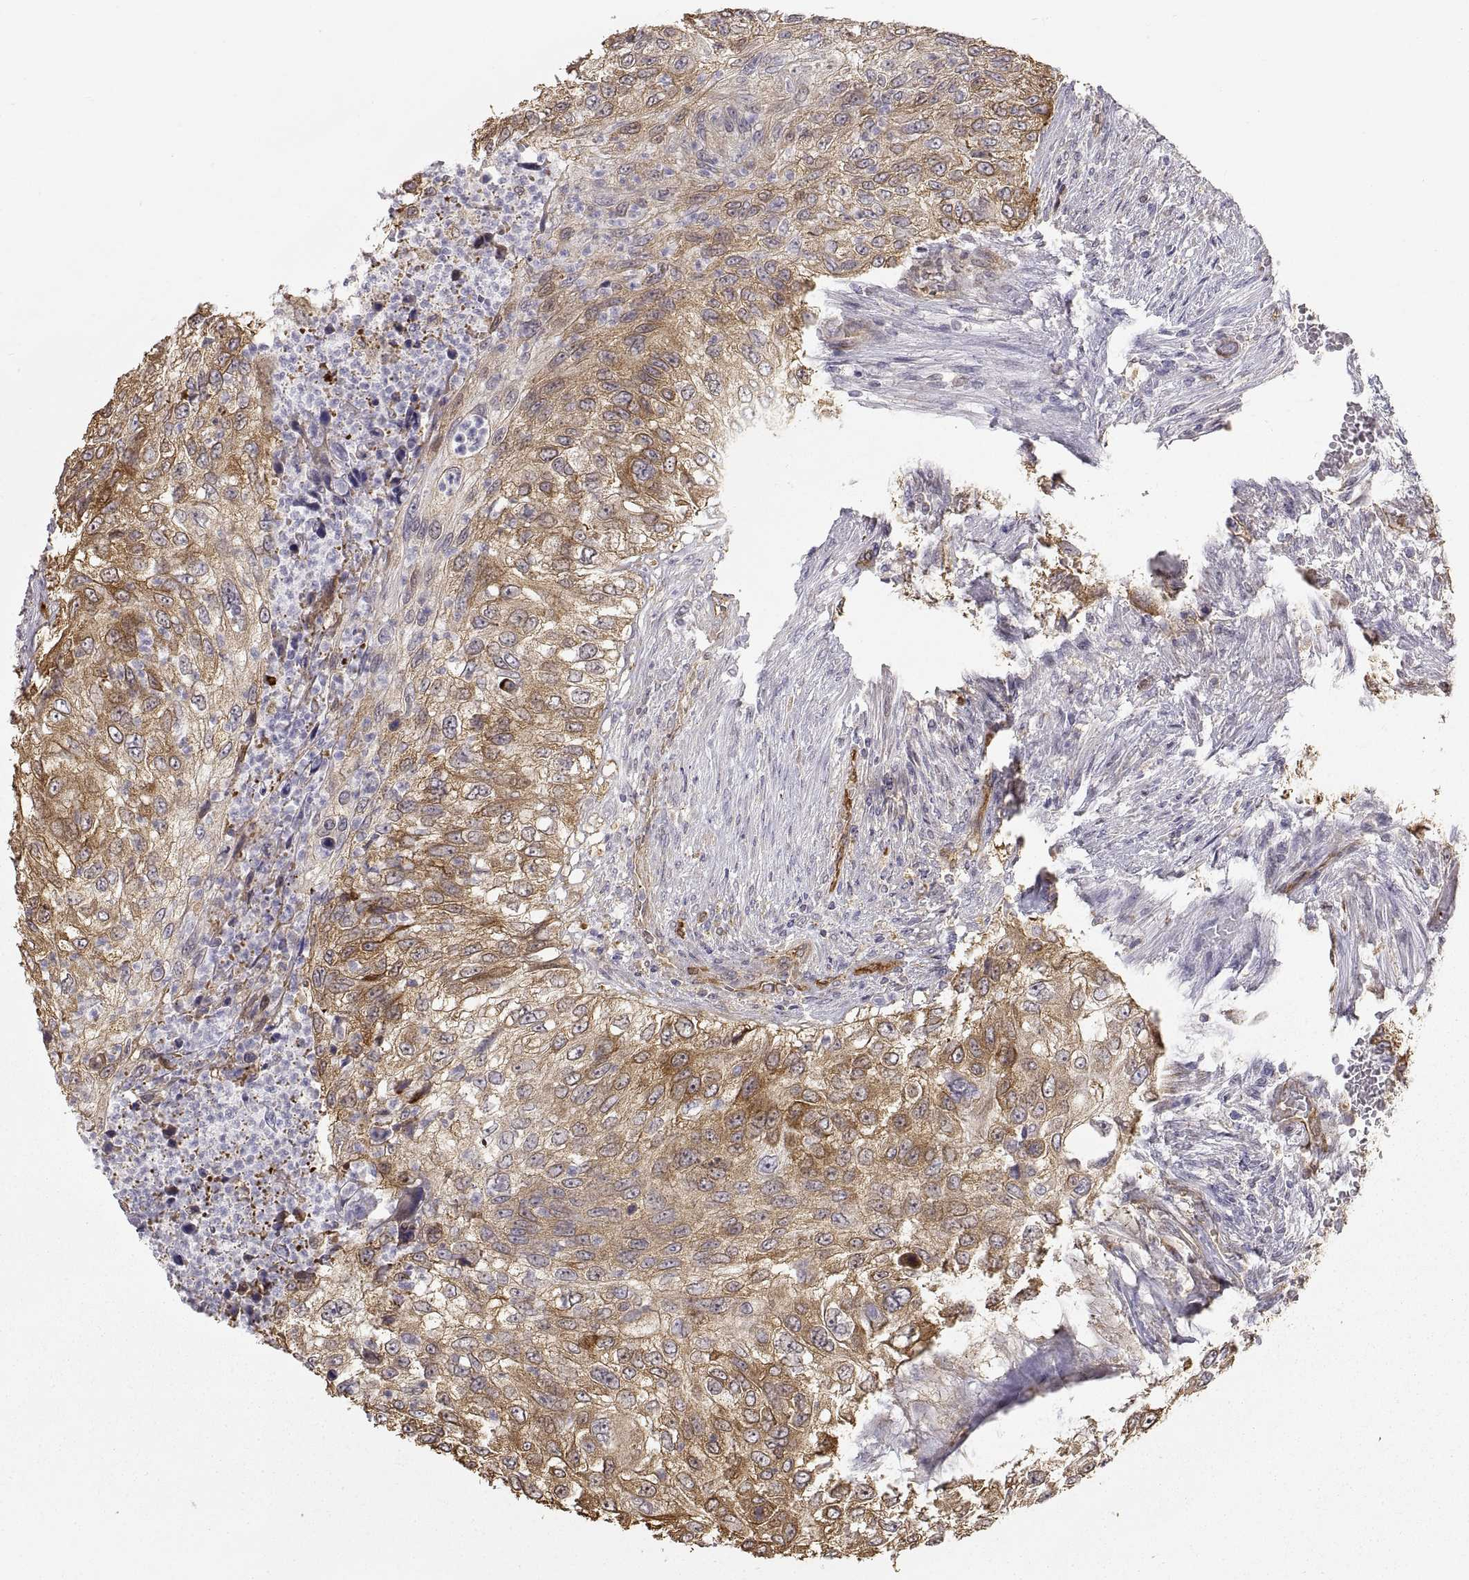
{"staining": {"intensity": "strong", "quantity": "25%-75%", "location": "cytoplasmic/membranous"}, "tissue": "urothelial cancer", "cell_type": "Tumor cells", "image_type": "cancer", "snomed": [{"axis": "morphology", "description": "Urothelial carcinoma, High grade"}, {"axis": "topography", "description": "Urinary bladder"}], "caption": "A high-resolution micrograph shows immunohistochemistry (IHC) staining of high-grade urothelial carcinoma, which exhibits strong cytoplasmic/membranous positivity in about 25%-75% of tumor cells.", "gene": "HSP90AB1", "patient": {"sex": "female", "age": 60}}